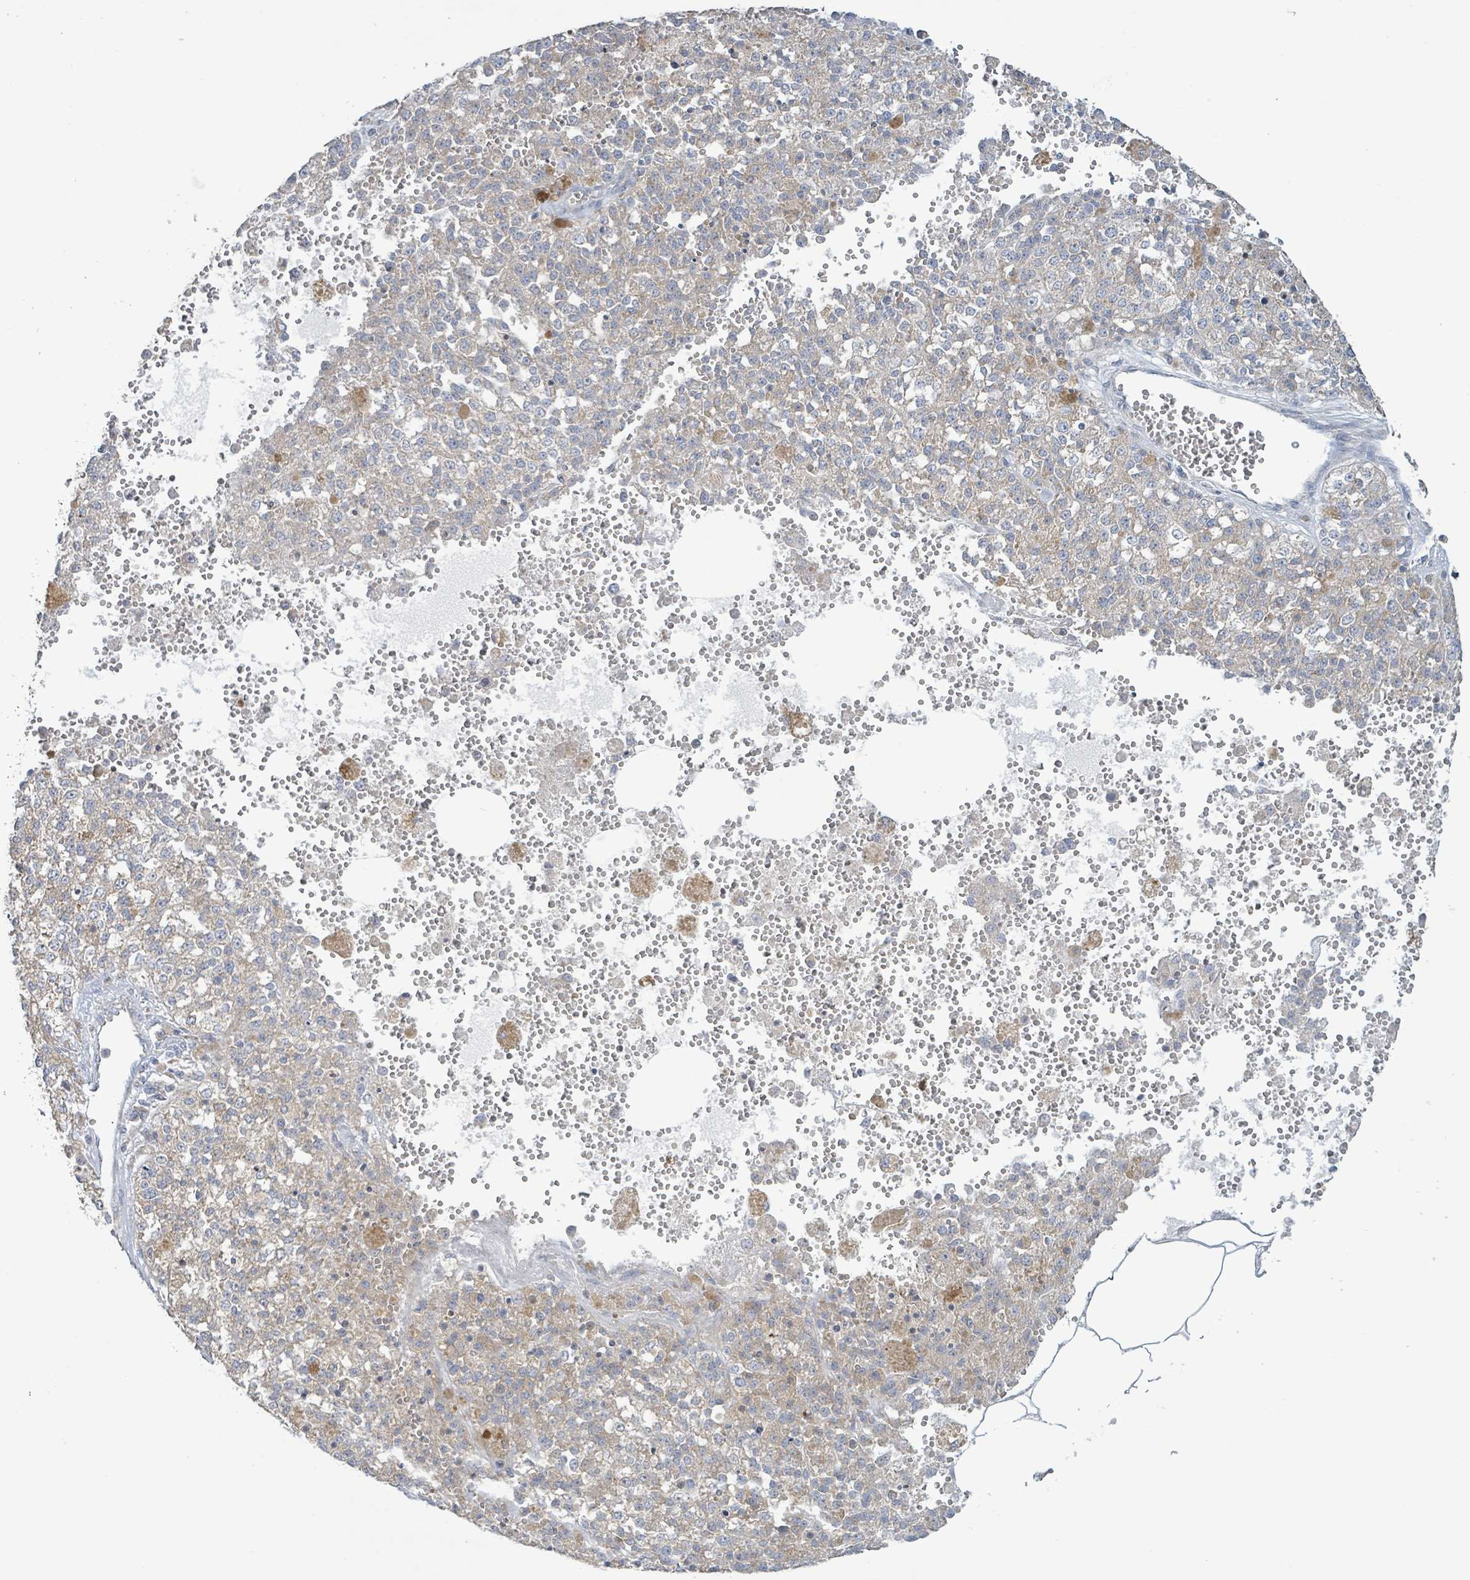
{"staining": {"intensity": "weak", "quantity": "25%-75%", "location": "cytoplasmic/membranous"}, "tissue": "melanoma", "cell_type": "Tumor cells", "image_type": "cancer", "snomed": [{"axis": "morphology", "description": "Malignant melanoma, NOS"}, {"axis": "topography", "description": "Skin"}], "caption": "This is a micrograph of immunohistochemistry staining of melanoma, which shows weak positivity in the cytoplasmic/membranous of tumor cells.", "gene": "RPL32", "patient": {"sex": "female", "age": 64}}